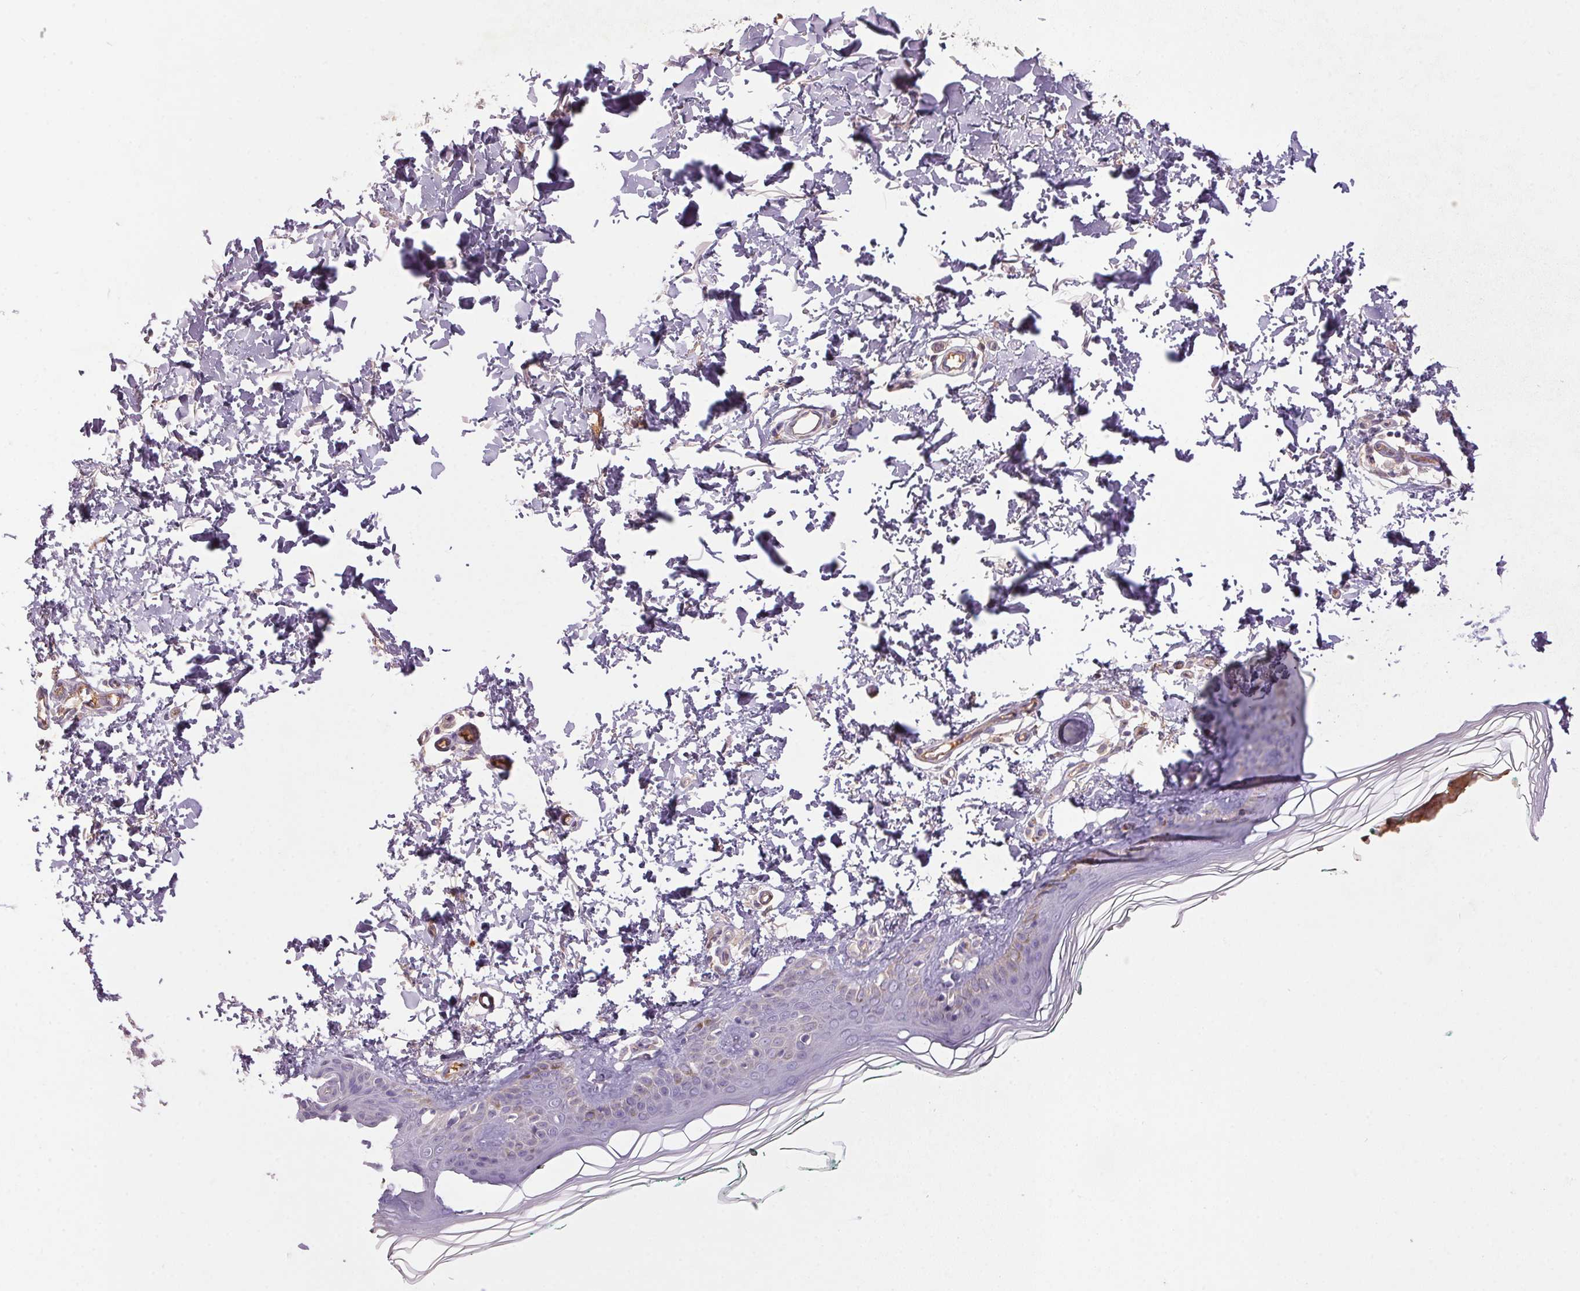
{"staining": {"intensity": "weak", "quantity": "<25%", "location": "cytoplasmic/membranous"}, "tissue": "skin", "cell_type": "Fibroblasts", "image_type": "normal", "snomed": [{"axis": "morphology", "description": "Normal tissue, NOS"}, {"axis": "topography", "description": "Skin"}, {"axis": "topography", "description": "Peripheral nerve tissue"}], "caption": "Immunohistochemistry of benign skin reveals no staining in fibroblasts. (Immunohistochemistry (ihc), brightfield microscopy, high magnification).", "gene": "APOC4", "patient": {"sex": "female", "age": 45}}